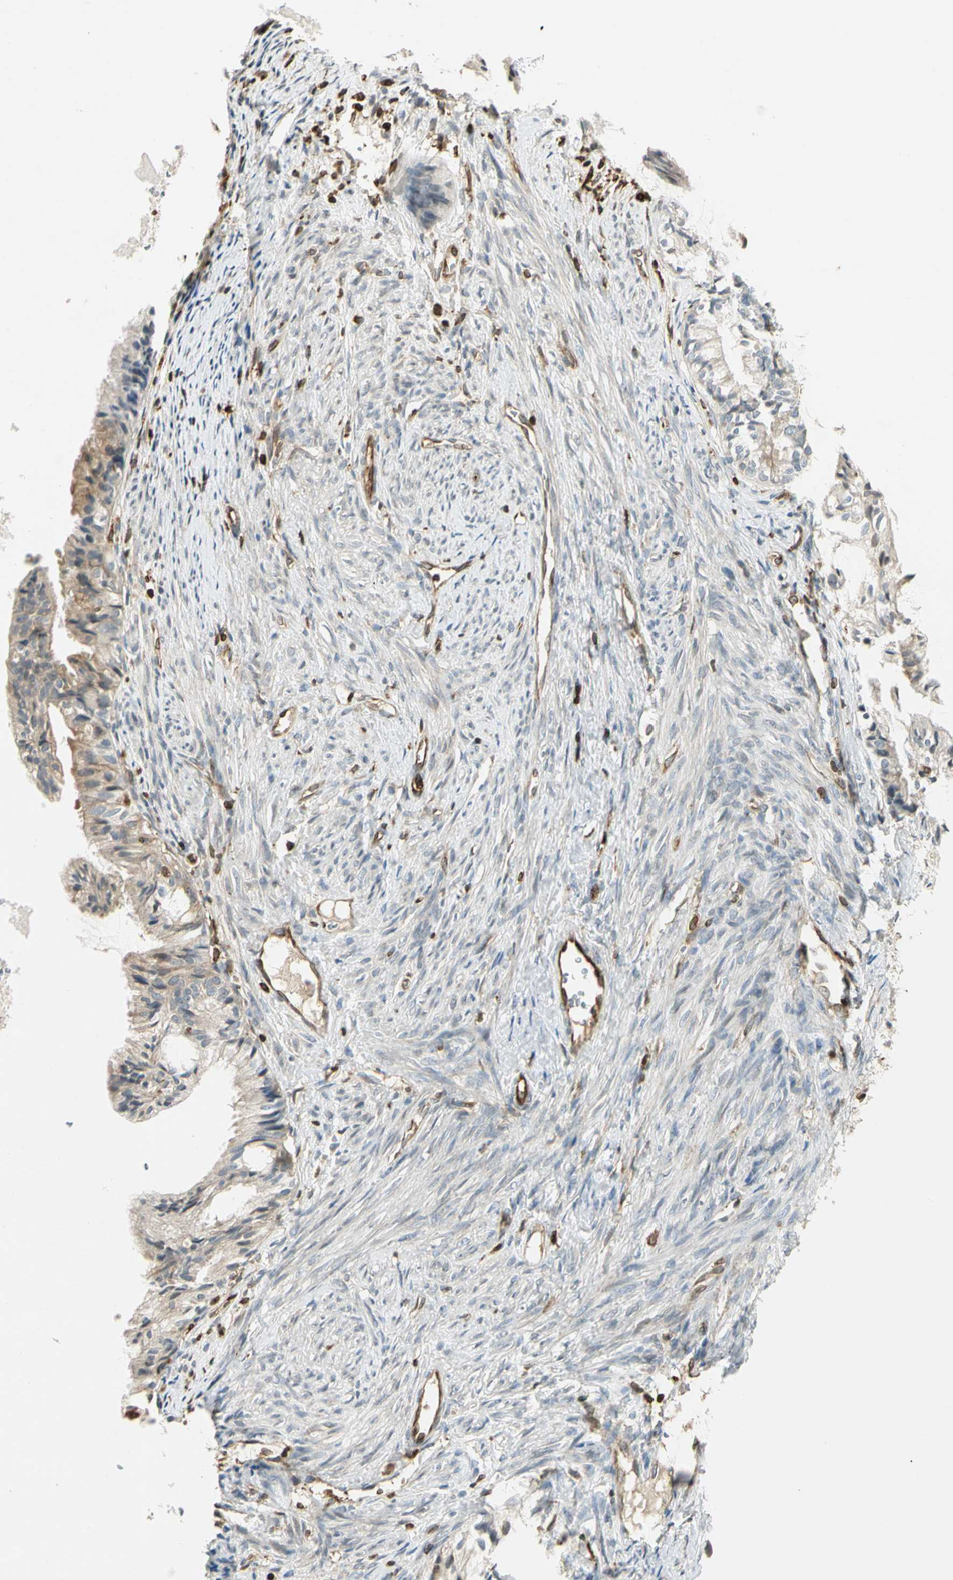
{"staining": {"intensity": "moderate", "quantity": "25%-75%", "location": "cytoplasmic/membranous"}, "tissue": "cervical cancer", "cell_type": "Tumor cells", "image_type": "cancer", "snomed": [{"axis": "morphology", "description": "Normal tissue, NOS"}, {"axis": "morphology", "description": "Adenocarcinoma, NOS"}, {"axis": "topography", "description": "Cervix"}, {"axis": "topography", "description": "Endometrium"}], "caption": "IHC micrograph of cervical adenocarcinoma stained for a protein (brown), which exhibits medium levels of moderate cytoplasmic/membranous positivity in about 25%-75% of tumor cells.", "gene": "TAPBP", "patient": {"sex": "female", "age": 86}}